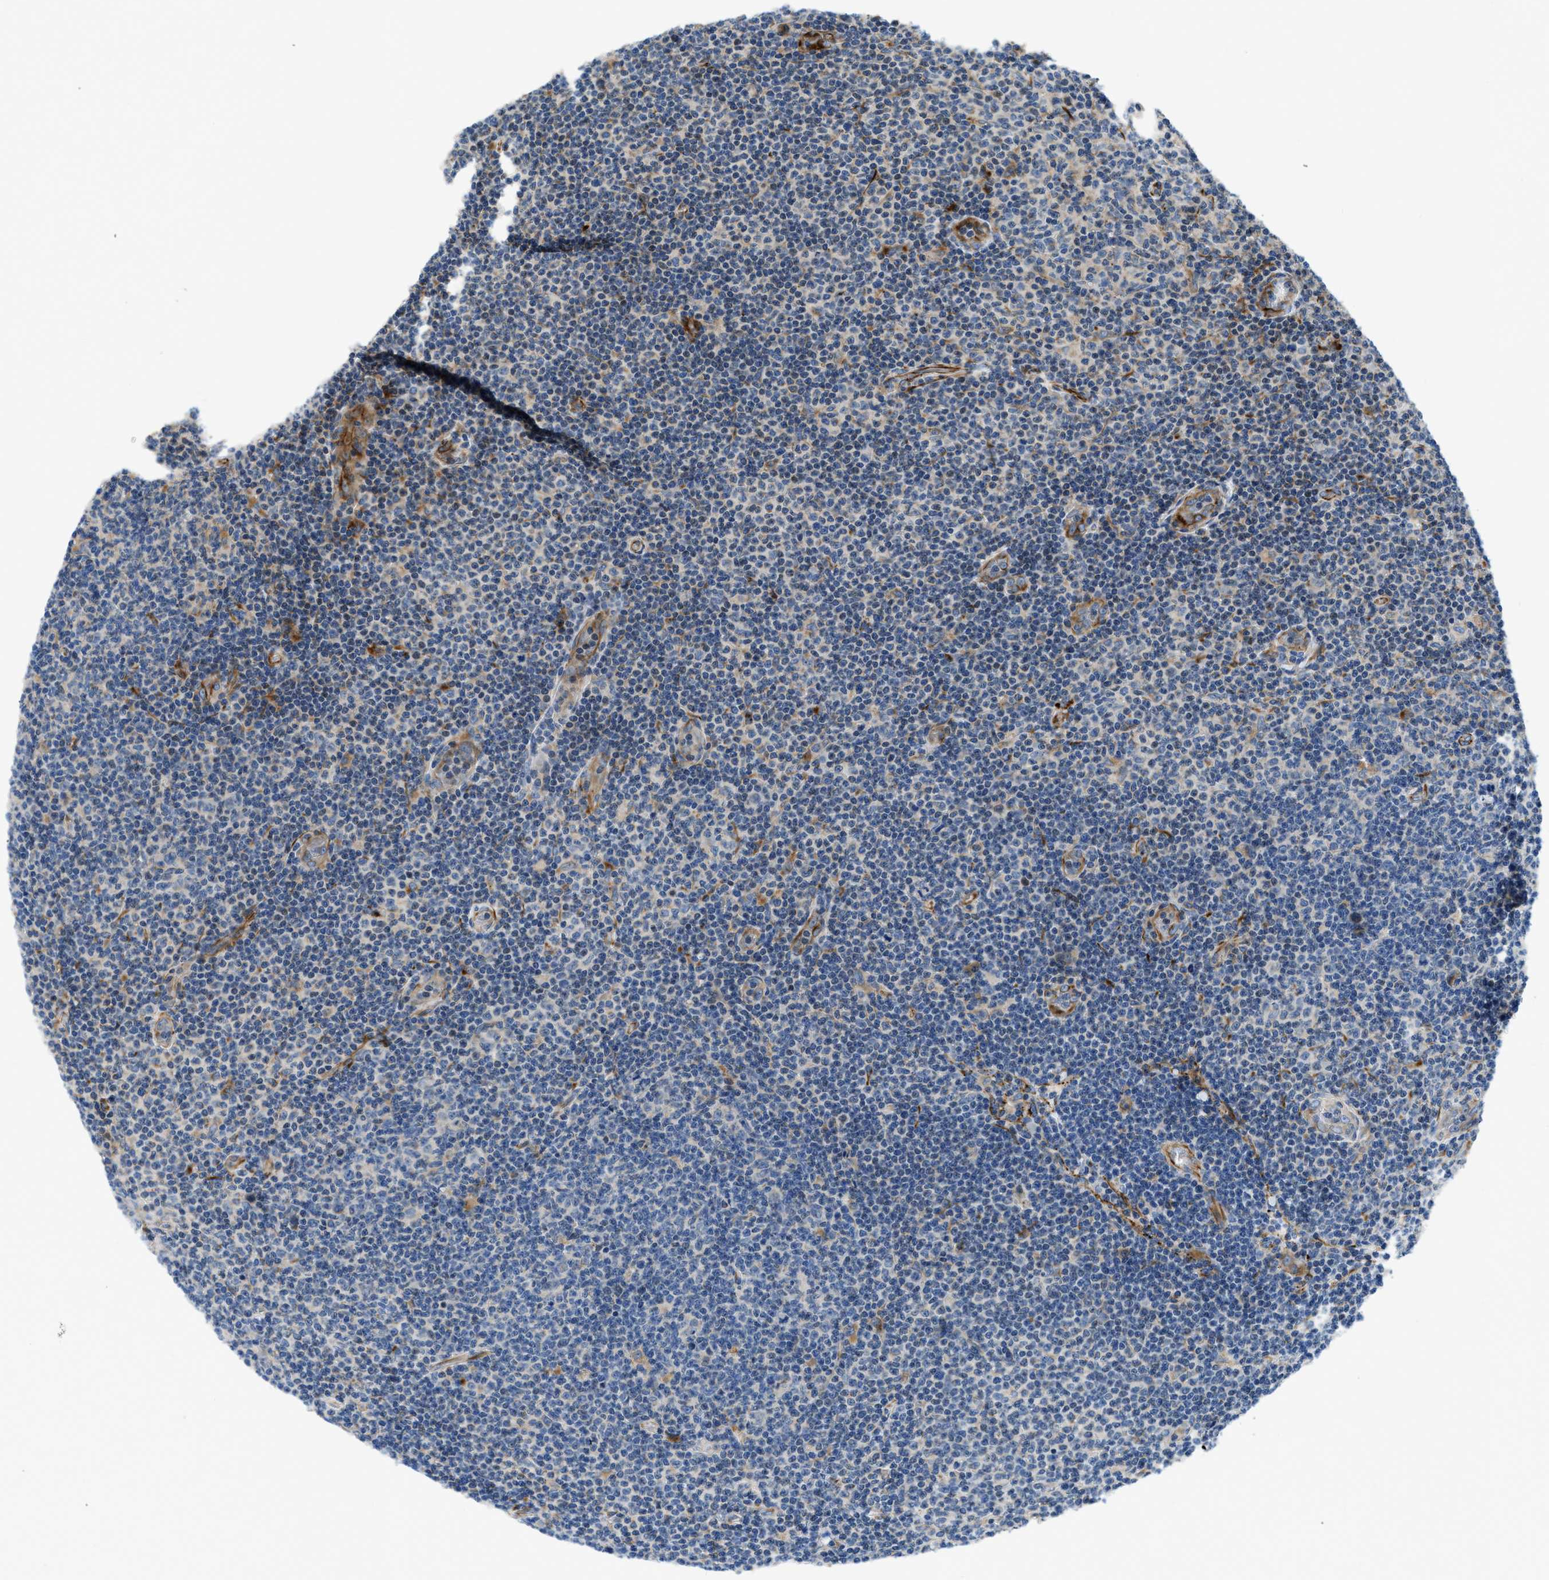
{"staining": {"intensity": "weak", "quantity": "<25%", "location": "cytoplasmic/membranous"}, "tissue": "lymphoma", "cell_type": "Tumor cells", "image_type": "cancer", "snomed": [{"axis": "morphology", "description": "Malignant lymphoma, non-Hodgkin's type, Low grade"}, {"axis": "topography", "description": "Lymph node"}], "caption": "Tumor cells are negative for protein expression in human malignant lymphoma, non-Hodgkin's type (low-grade).", "gene": "ZNF831", "patient": {"sex": "male", "age": 83}}